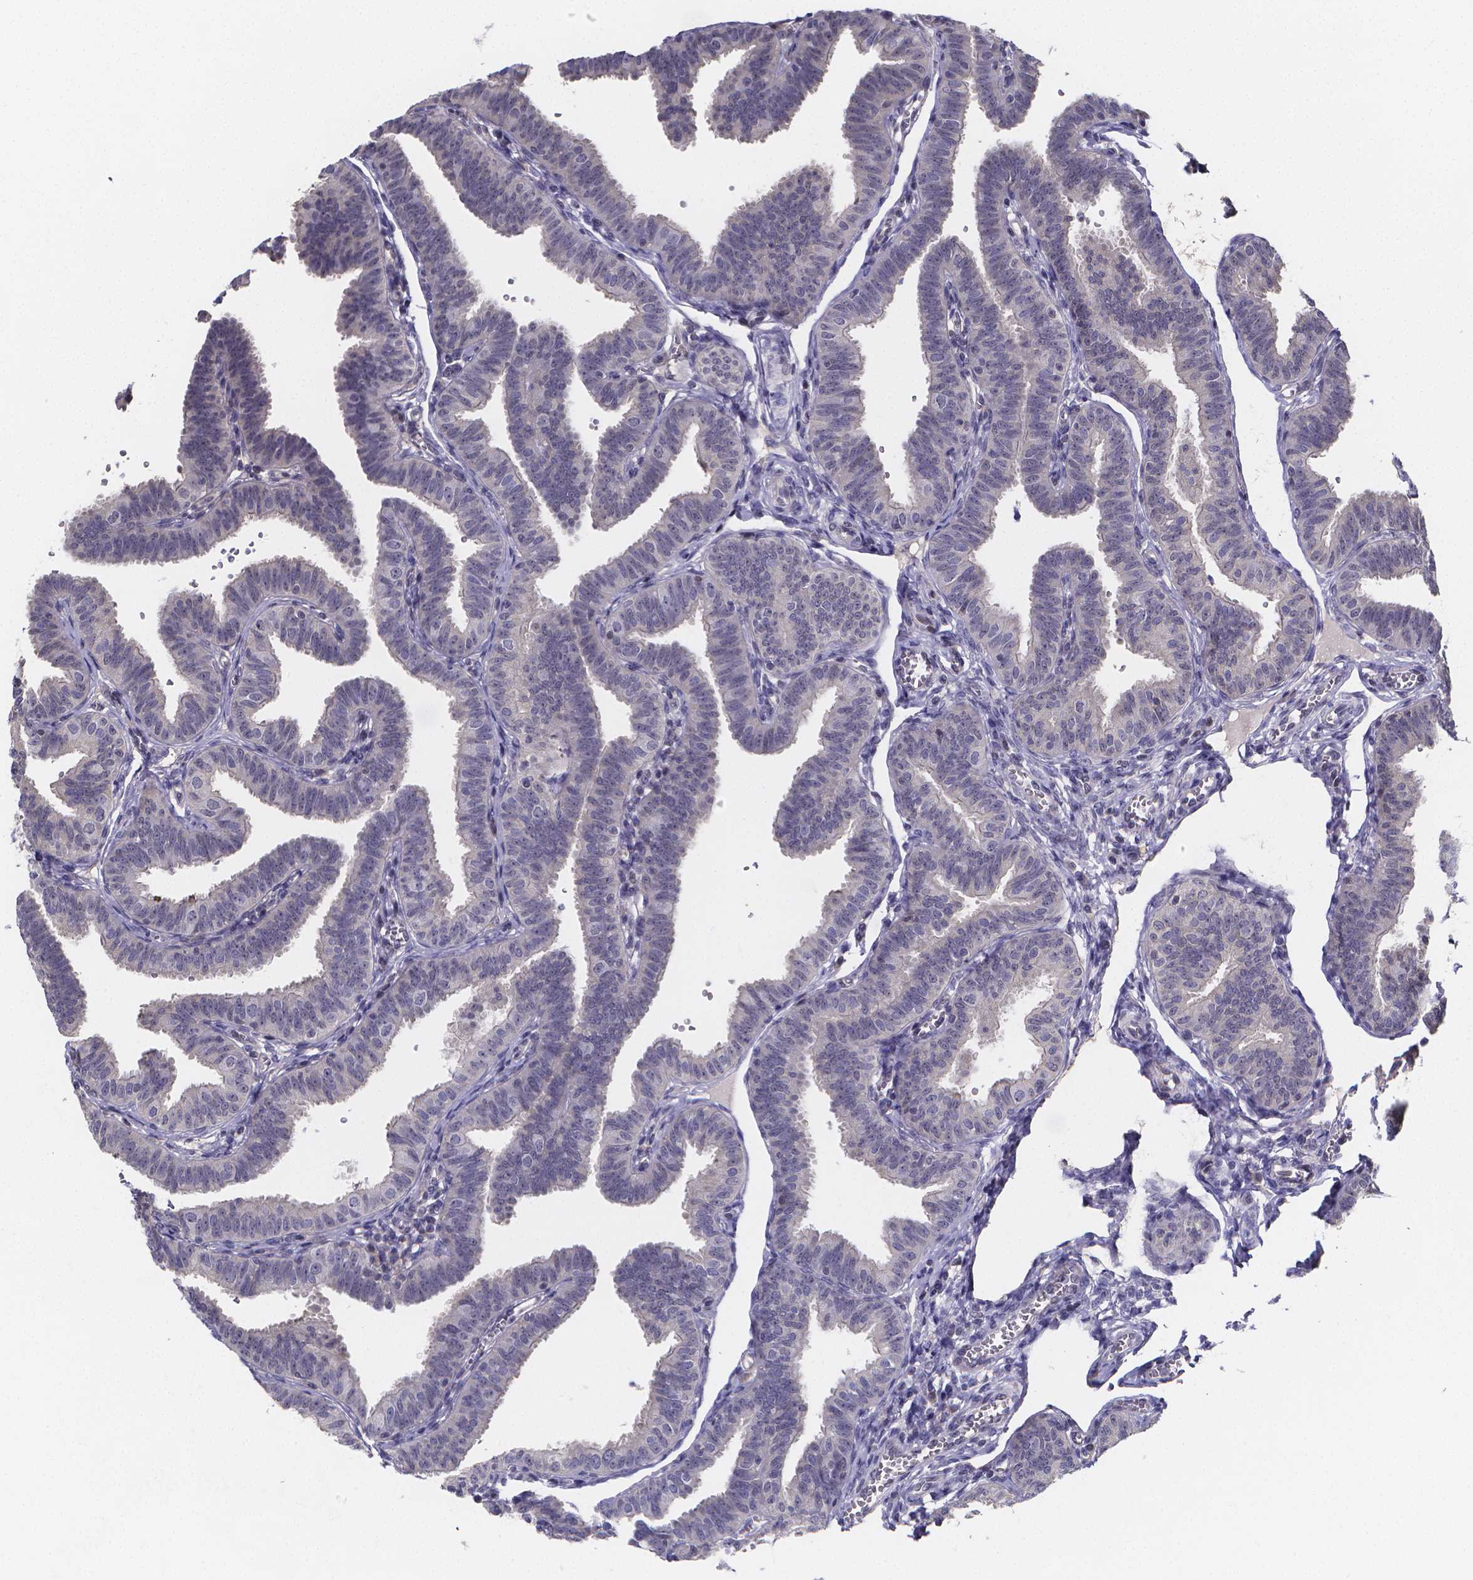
{"staining": {"intensity": "negative", "quantity": "none", "location": "none"}, "tissue": "fallopian tube", "cell_type": "Glandular cells", "image_type": "normal", "snomed": [{"axis": "morphology", "description": "Normal tissue, NOS"}, {"axis": "topography", "description": "Fallopian tube"}], "caption": "This is an immunohistochemistry (IHC) micrograph of unremarkable human fallopian tube. There is no expression in glandular cells.", "gene": "PAH", "patient": {"sex": "female", "age": 25}}